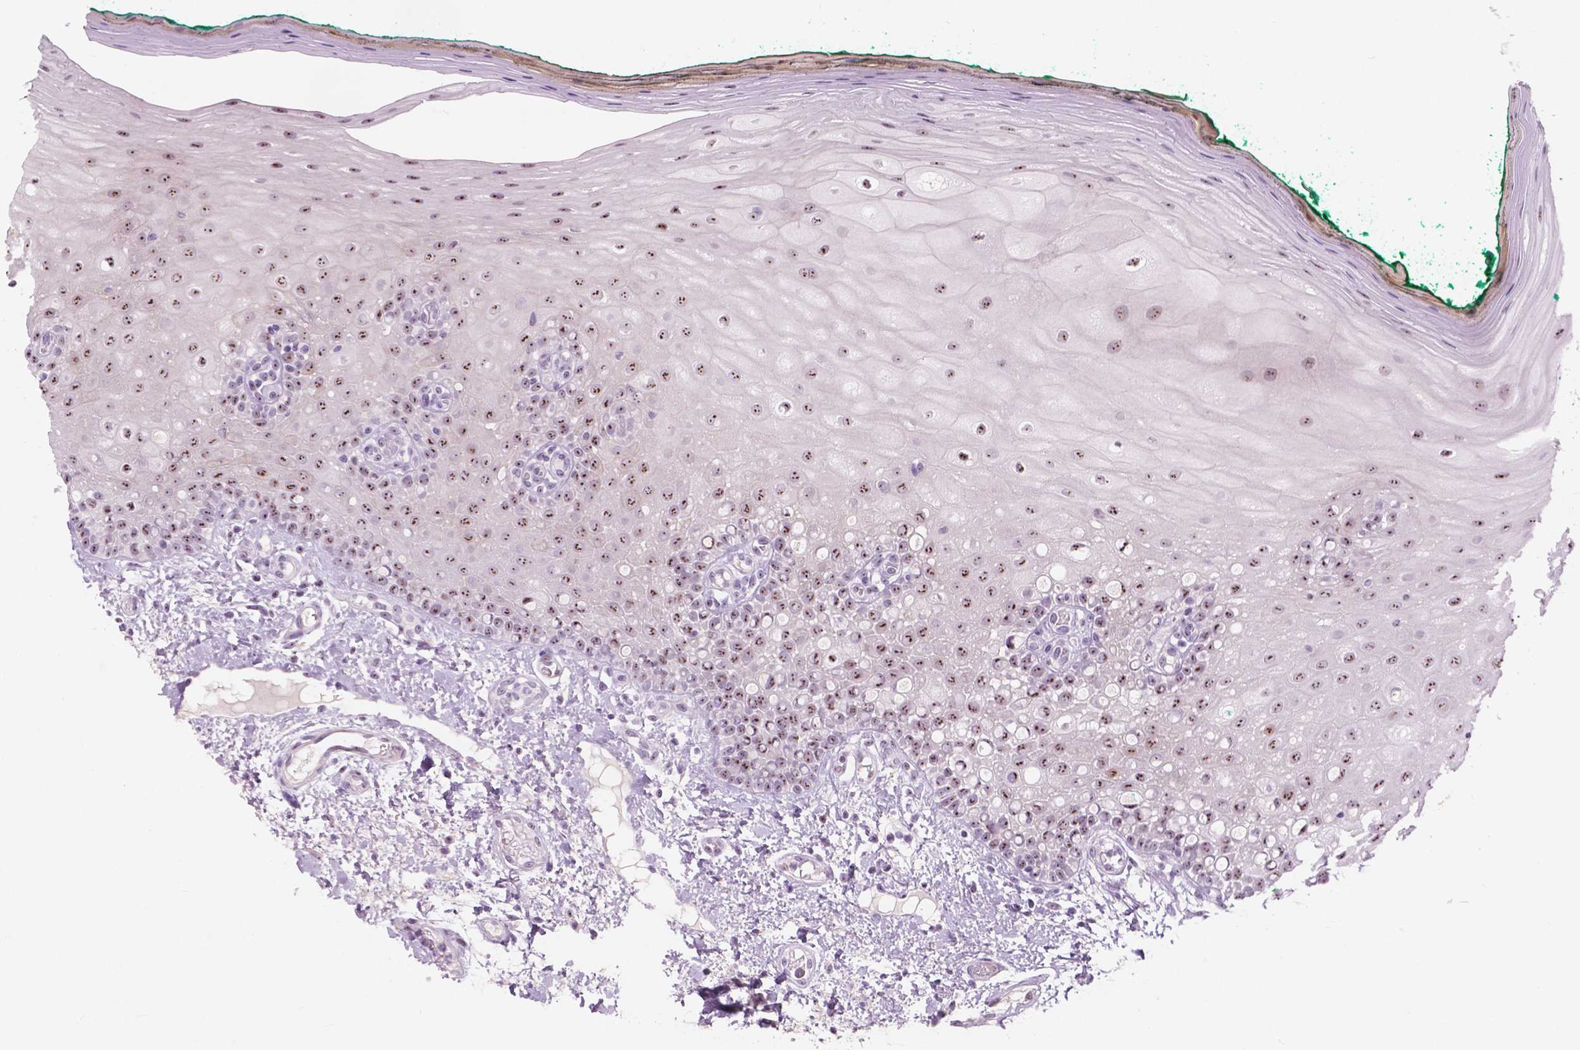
{"staining": {"intensity": "moderate", "quantity": "25%-75%", "location": "nuclear"}, "tissue": "oral mucosa", "cell_type": "Squamous epithelial cells", "image_type": "normal", "snomed": [{"axis": "morphology", "description": "Normal tissue, NOS"}, {"axis": "topography", "description": "Oral tissue"}], "caption": "Moderate nuclear staining is present in about 25%-75% of squamous epithelial cells in normal oral mucosa. The staining is performed using DAB brown chromogen to label protein expression. The nuclei are counter-stained blue using hematoxylin.", "gene": "ZNF853", "patient": {"sex": "female", "age": 83}}